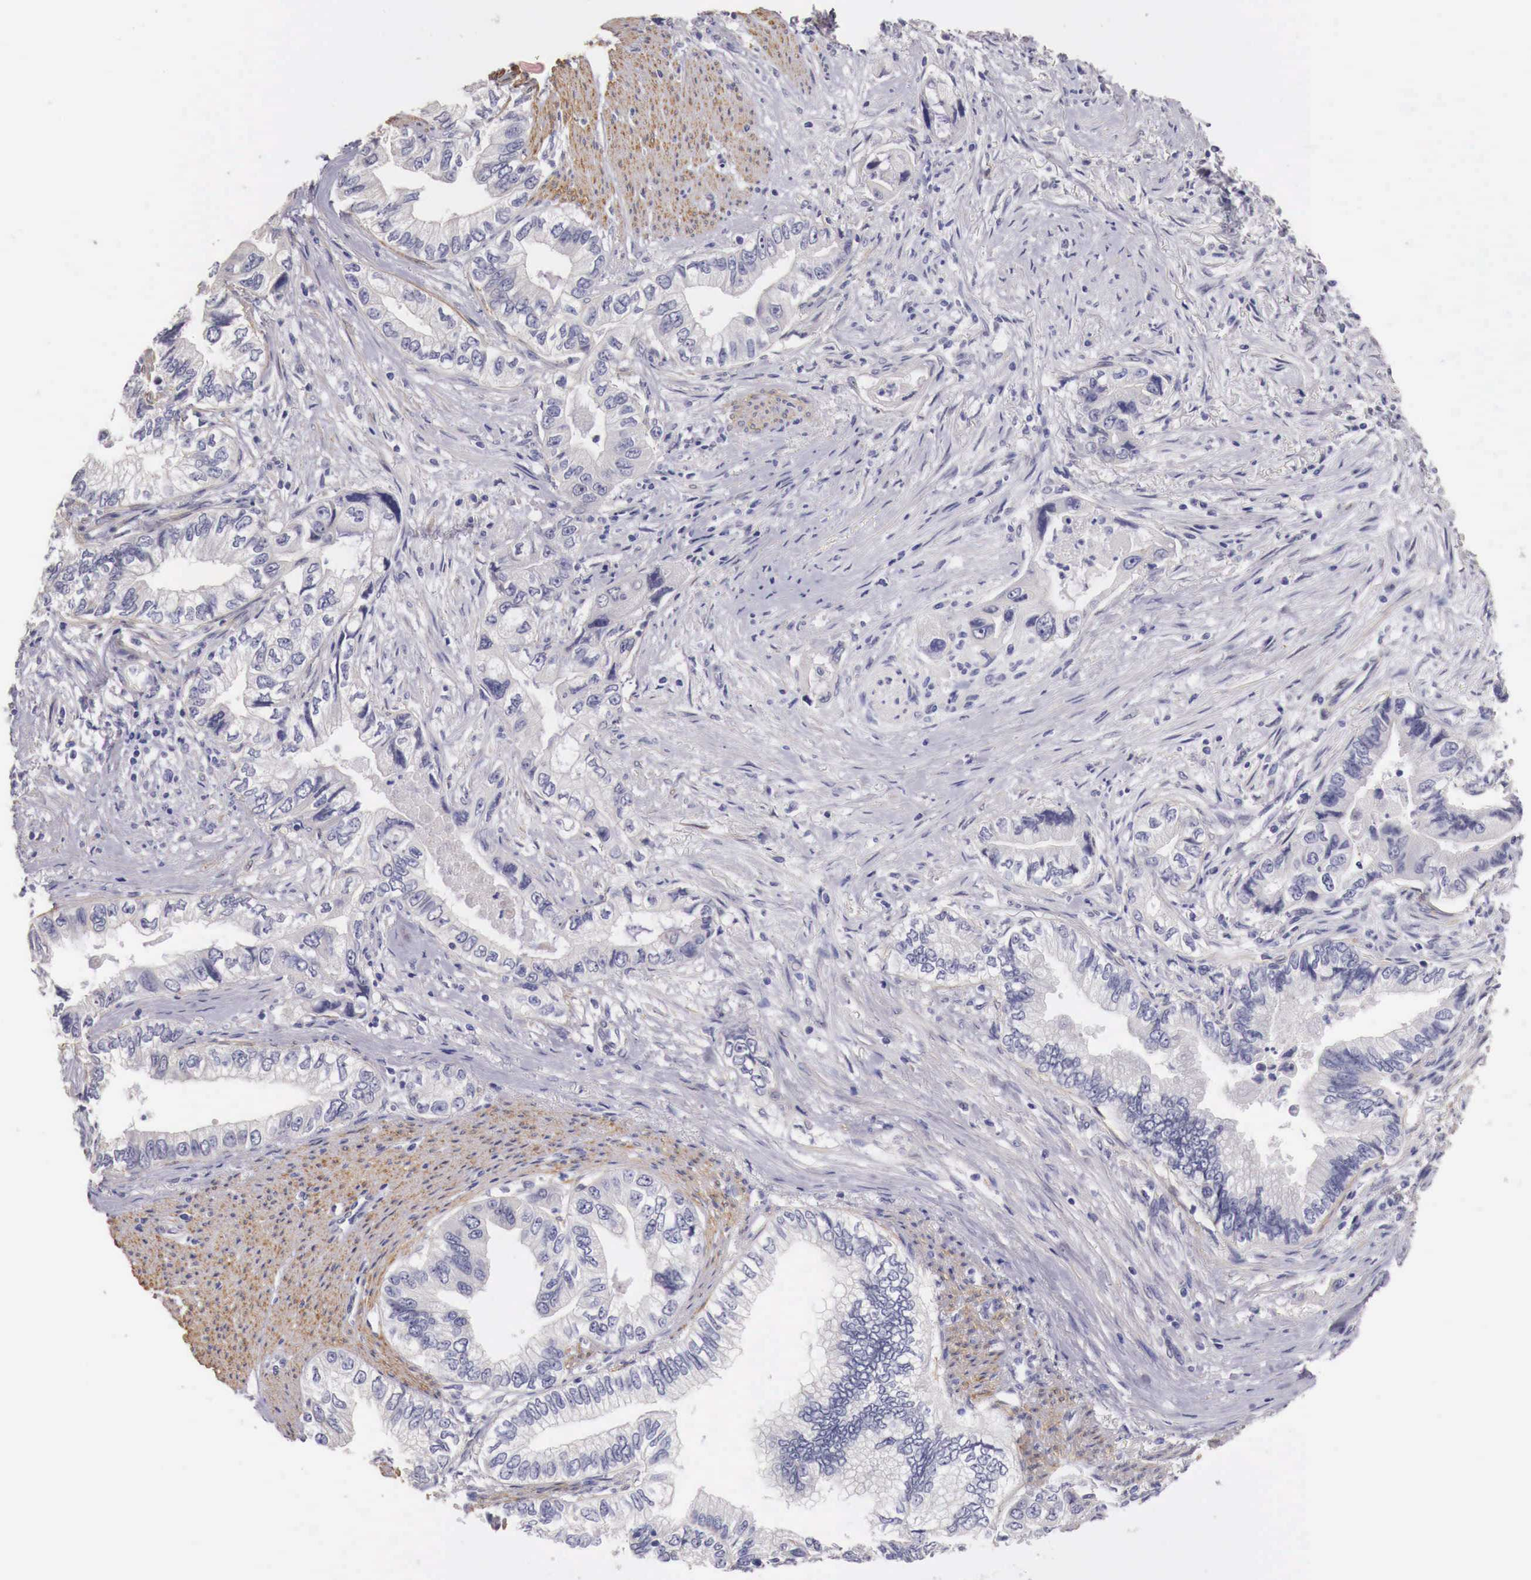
{"staining": {"intensity": "negative", "quantity": "none", "location": "none"}, "tissue": "pancreatic cancer", "cell_type": "Tumor cells", "image_type": "cancer", "snomed": [{"axis": "morphology", "description": "Adenocarcinoma, NOS"}, {"axis": "topography", "description": "Pancreas"}, {"axis": "topography", "description": "Stomach, upper"}], "caption": "The histopathology image demonstrates no significant positivity in tumor cells of pancreatic cancer.", "gene": "ENOX2", "patient": {"sex": "male", "age": 77}}